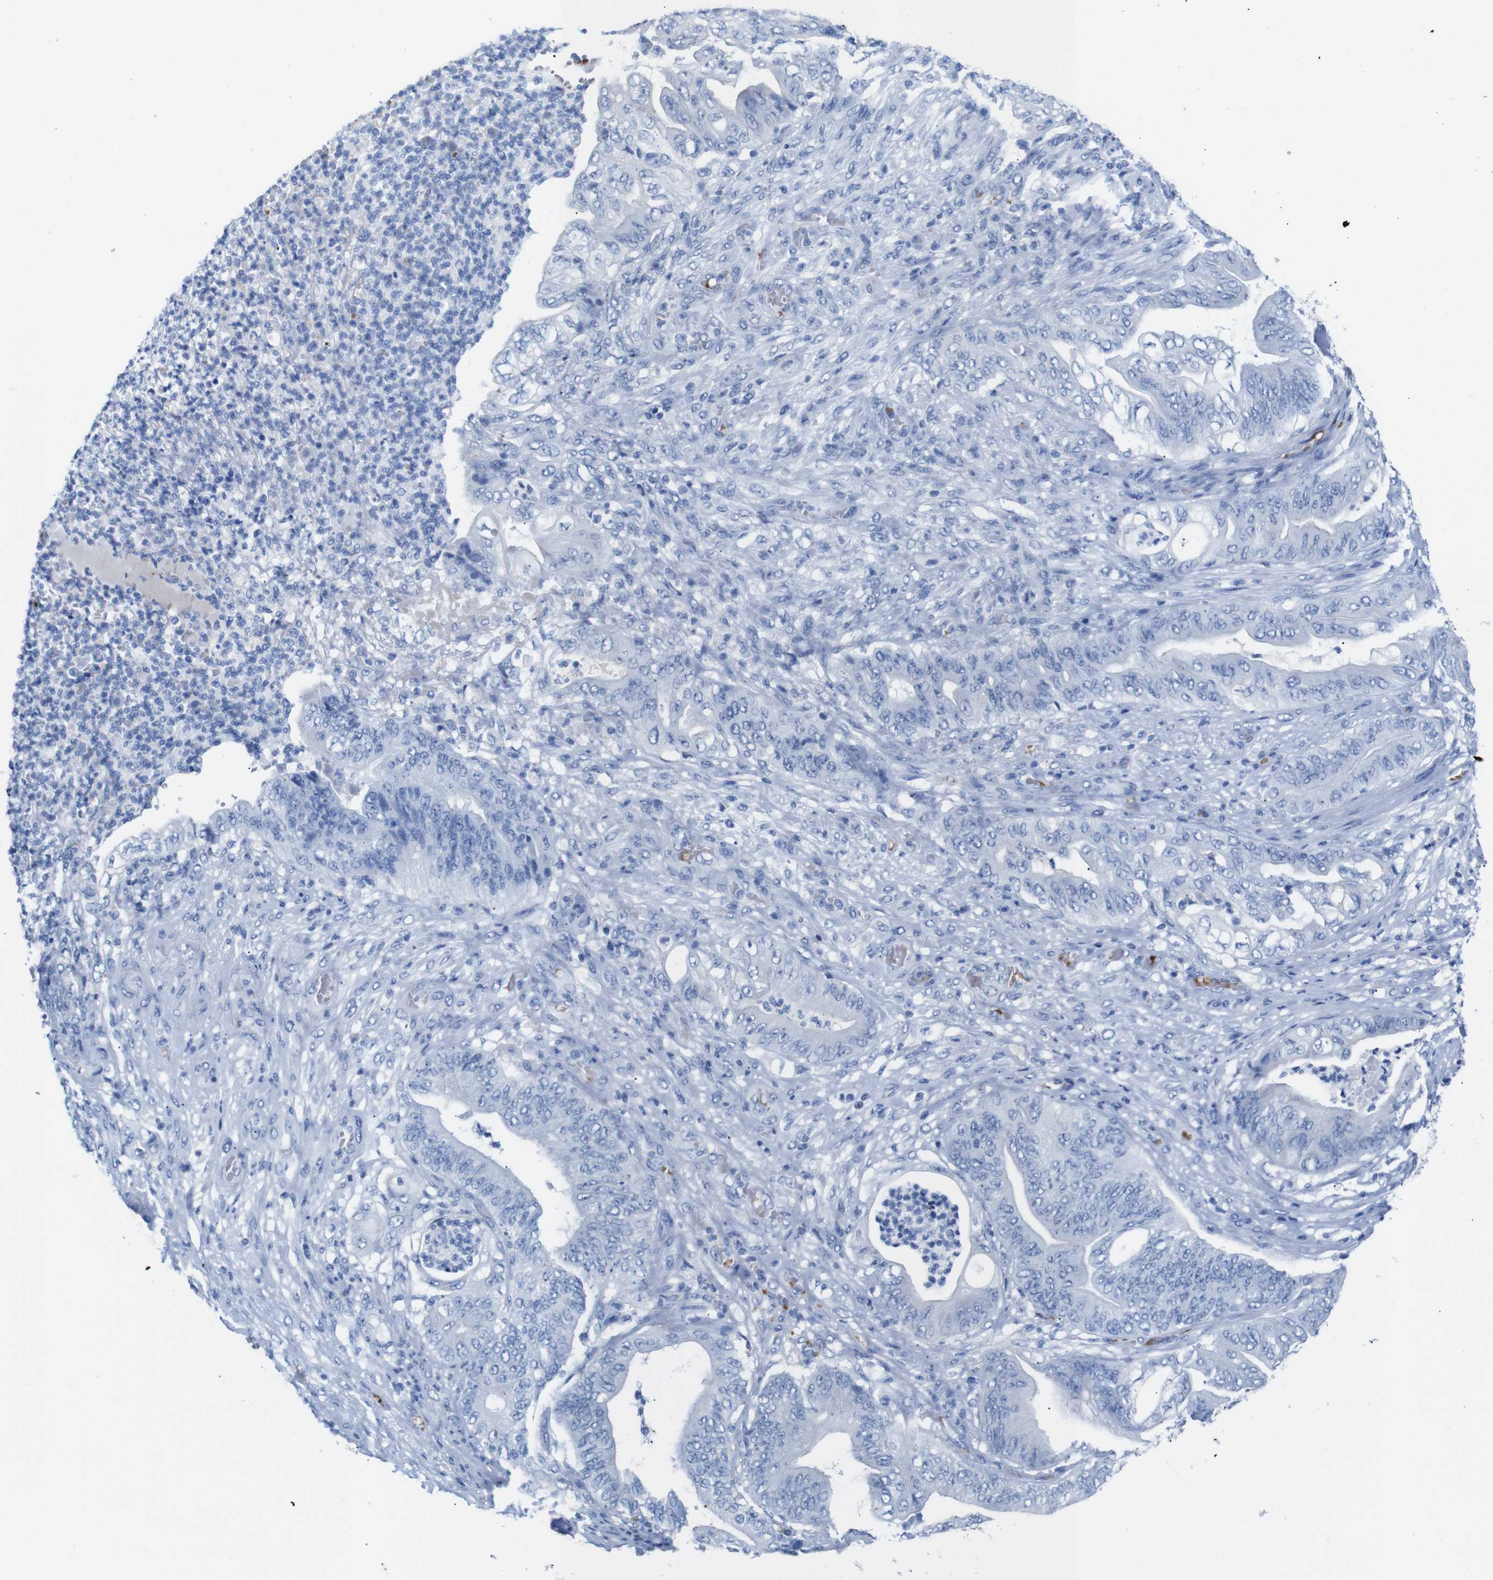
{"staining": {"intensity": "negative", "quantity": "none", "location": "none"}, "tissue": "stomach cancer", "cell_type": "Tumor cells", "image_type": "cancer", "snomed": [{"axis": "morphology", "description": "Adenocarcinoma, NOS"}, {"axis": "topography", "description": "Stomach"}], "caption": "Immunohistochemistry of human adenocarcinoma (stomach) exhibits no staining in tumor cells. (Stains: DAB (3,3'-diaminobenzidine) IHC with hematoxylin counter stain, Microscopy: brightfield microscopy at high magnification).", "gene": "ERVMER34-1", "patient": {"sex": "female", "age": 73}}